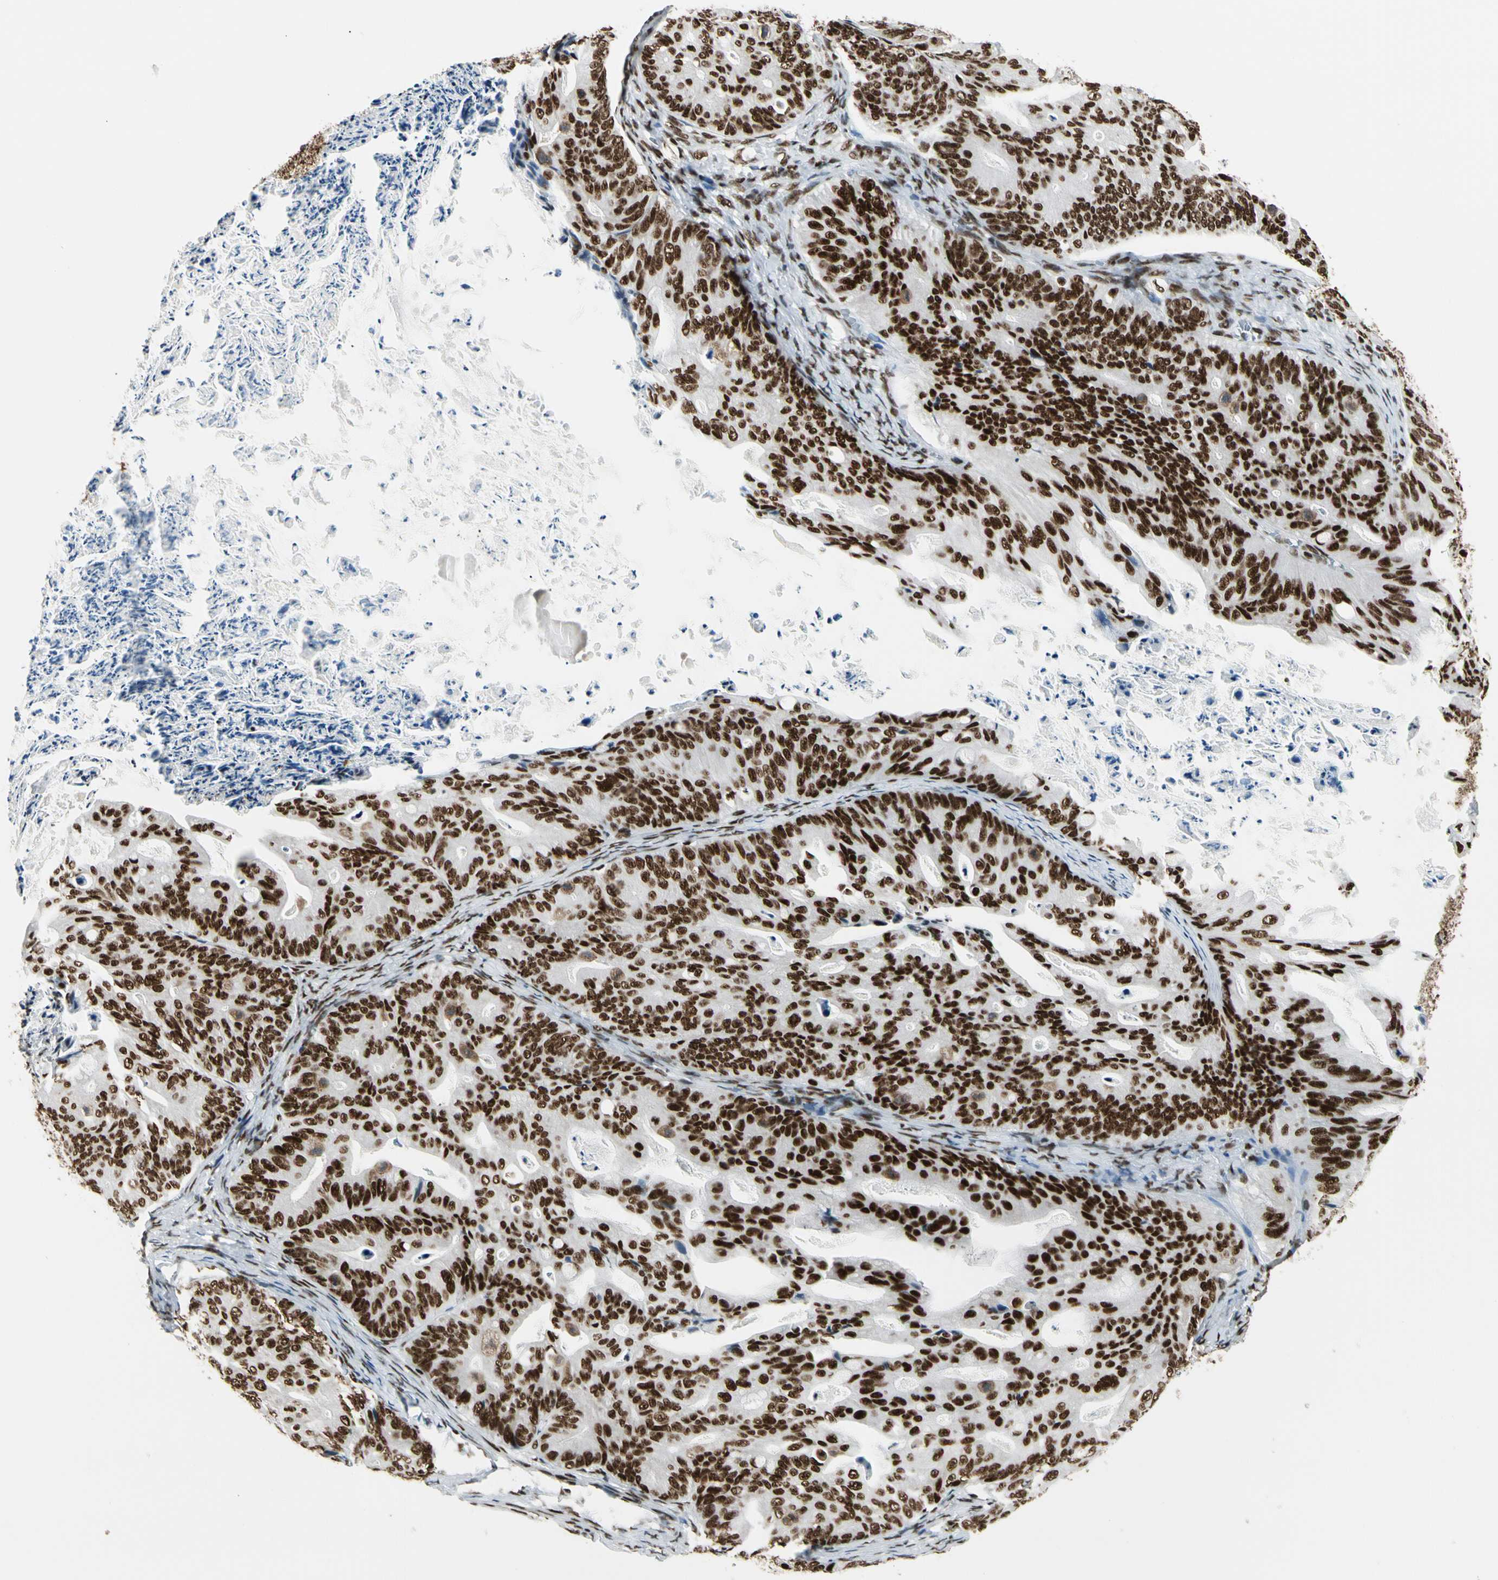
{"staining": {"intensity": "strong", "quantity": ">75%", "location": "nuclear"}, "tissue": "ovarian cancer", "cell_type": "Tumor cells", "image_type": "cancer", "snomed": [{"axis": "morphology", "description": "Cystadenocarcinoma, mucinous, NOS"}, {"axis": "topography", "description": "Ovary"}], "caption": "Immunohistochemical staining of human ovarian cancer (mucinous cystadenocarcinoma) reveals strong nuclear protein expression in approximately >75% of tumor cells. (Brightfield microscopy of DAB IHC at high magnification).", "gene": "CCAR1", "patient": {"sex": "female", "age": 37}}